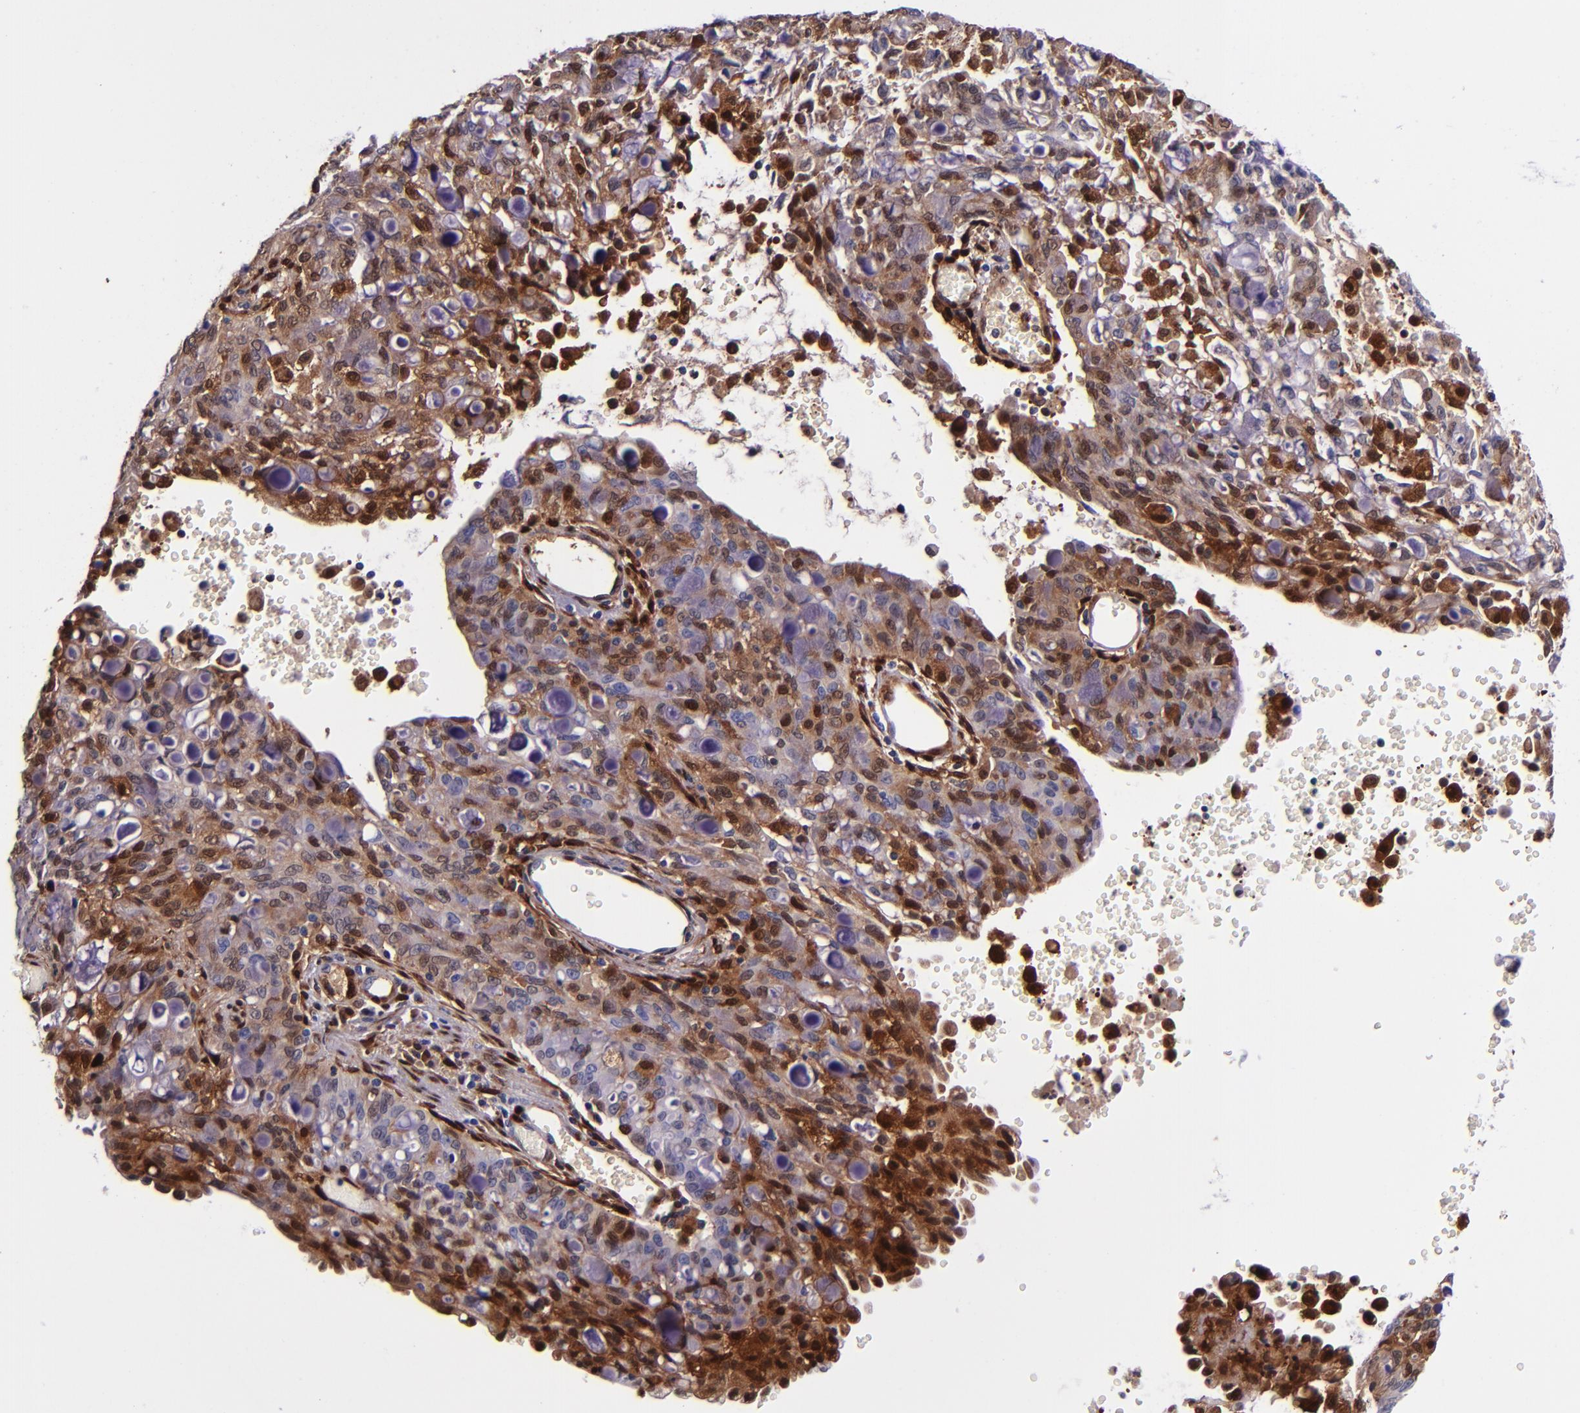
{"staining": {"intensity": "weak", "quantity": "25%-75%", "location": "cytoplasmic/membranous"}, "tissue": "lung cancer", "cell_type": "Tumor cells", "image_type": "cancer", "snomed": [{"axis": "morphology", "description": "Adenocarcinoma, NOS"}, {"axis": "topography", "description": "Lung"}], "caption": "A high-resolution photomicrograph shows IHC staining of lung cancer, which reveals weak cytoplasmic/membranous positivity in about 25%-75% of tumor cells.", "gene": "LGALS1", "patient": {"sex": "female", "age": 44}}